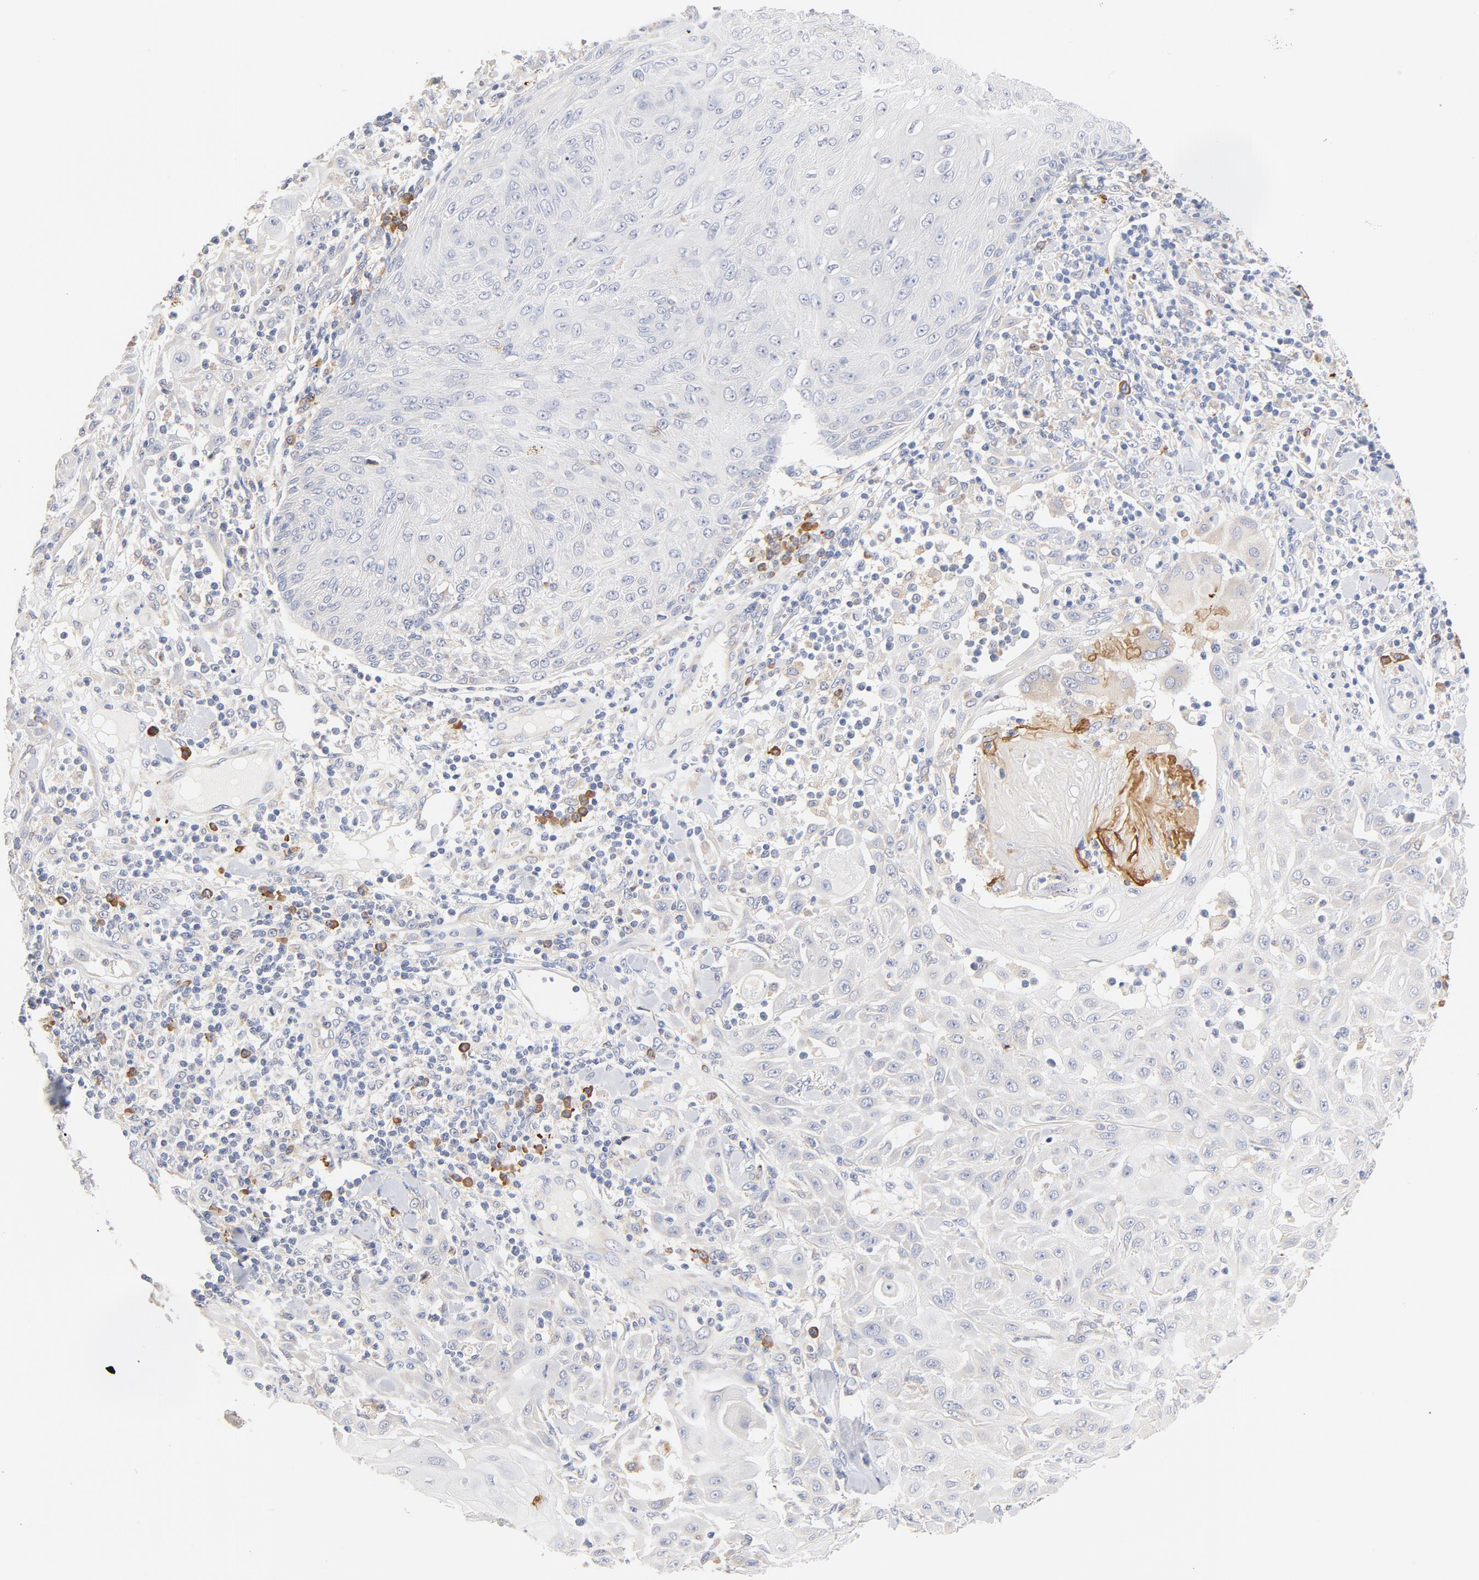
{"staining": {"intensity": "negative", "quantity": "none", "location": "none"}, "tissue": "skin cancer", "cell_type": "Tumor cells", "image_type": "cancer", "snomed": [{"axis": "morphology", "description": "Squamous cell carcinoma, NOS"}, {"axis": "topography", "description": "Skin"}], "caption": "Tumor cells are negative for brown protein staining in skin squamous cell carcinoma.", "gene": "TLR4", "patient": {"sex": "male", "age": 24}}